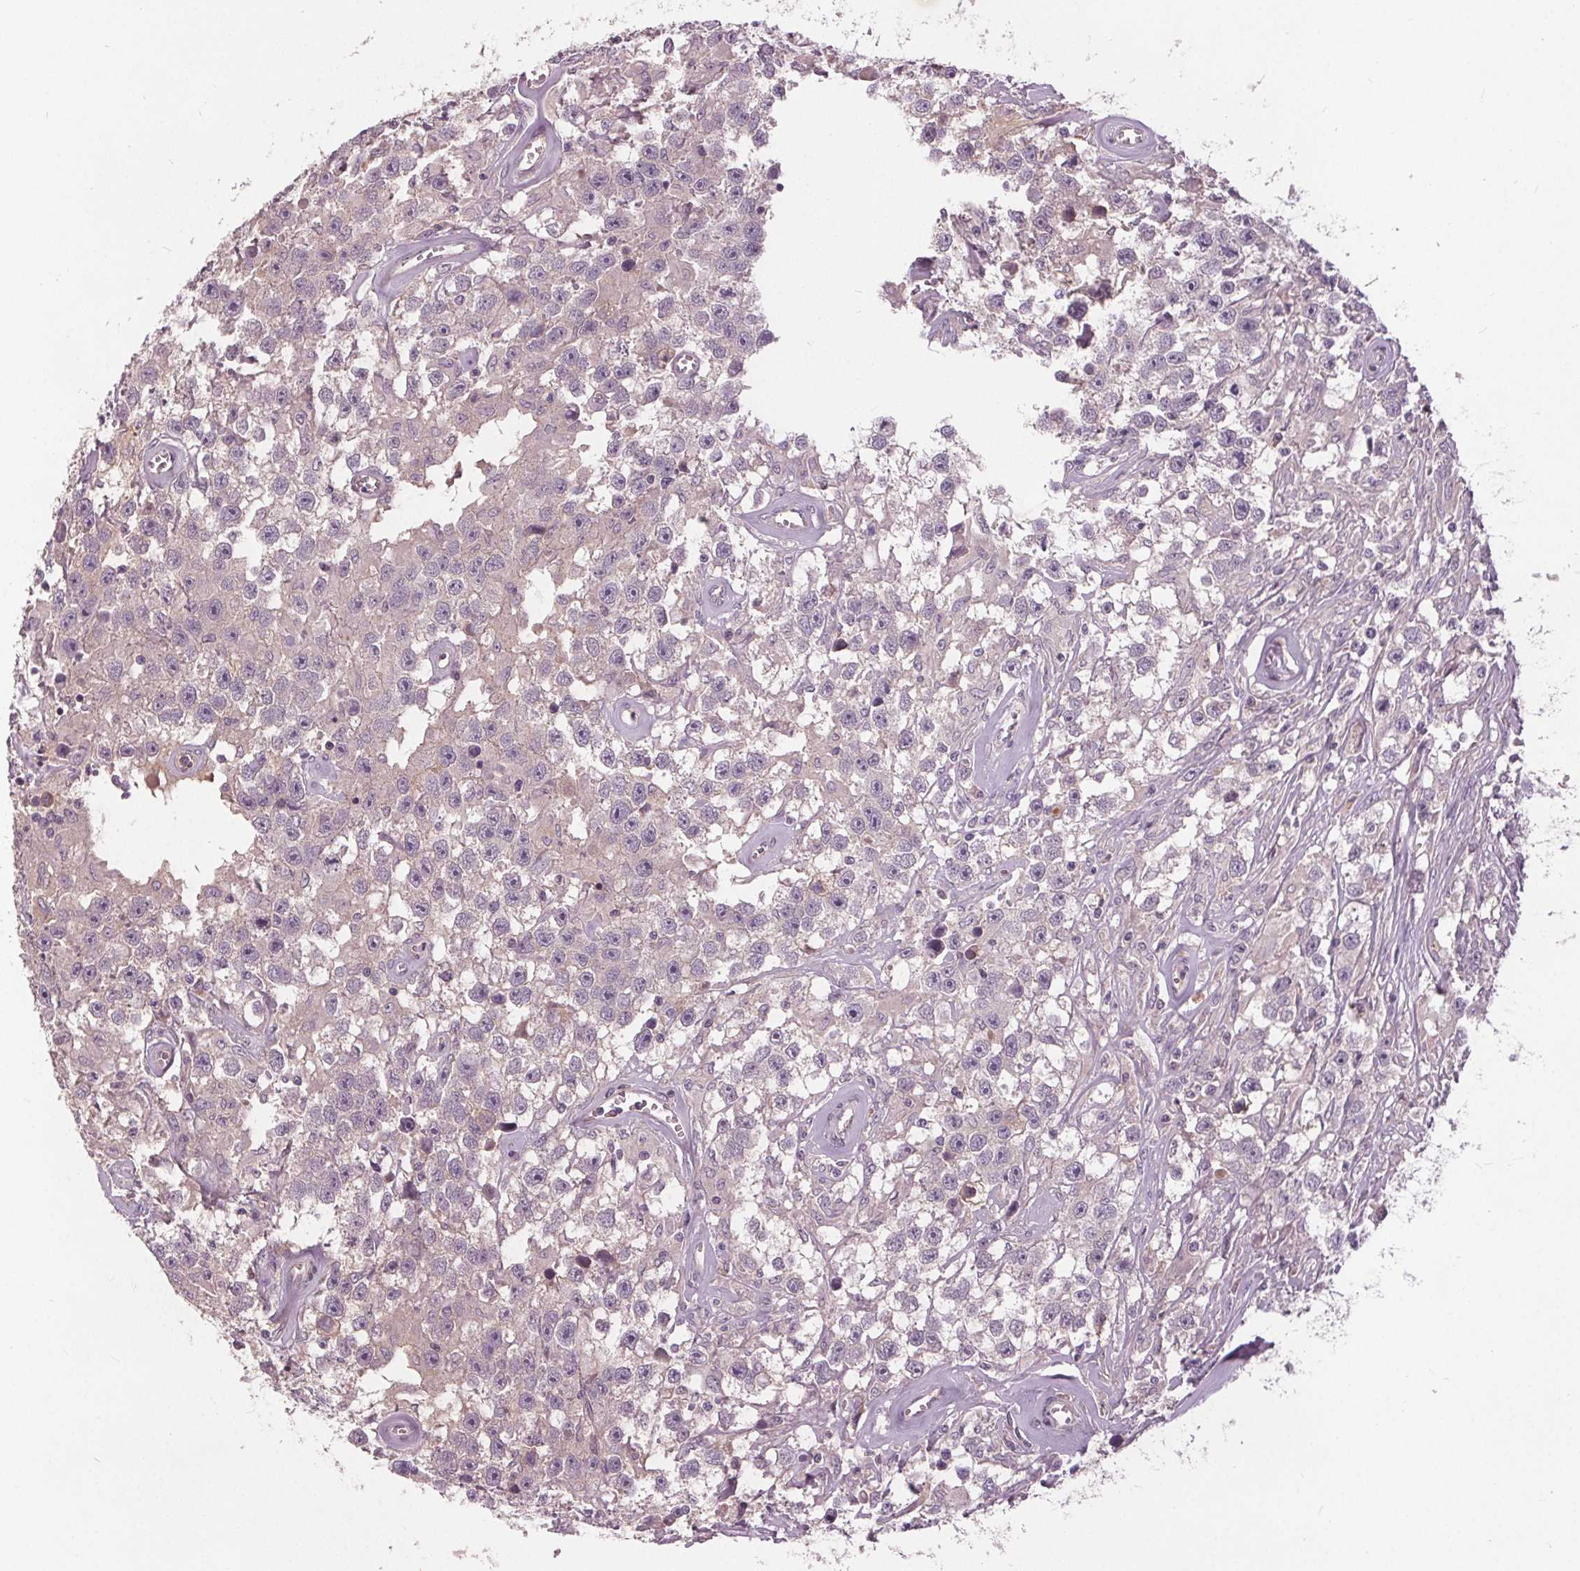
{"staining": {"intensity": "negative", "quantity": "none", "location": "none"}, "tissue": "testis cancer", "cell_type": "Tumor cells", "image_type": "cancer", "snomed": [{"axis": "morphology", "description": "Seminoma, NOS"}, {"axis": "topography", "description": "Testis"}], "caption": "Testis cancer was stained to show a protein in brown. There is no significant positivity in tumor cells.", "gene": "PDGFD", "patient": {"sex": "male", "age": 43}}